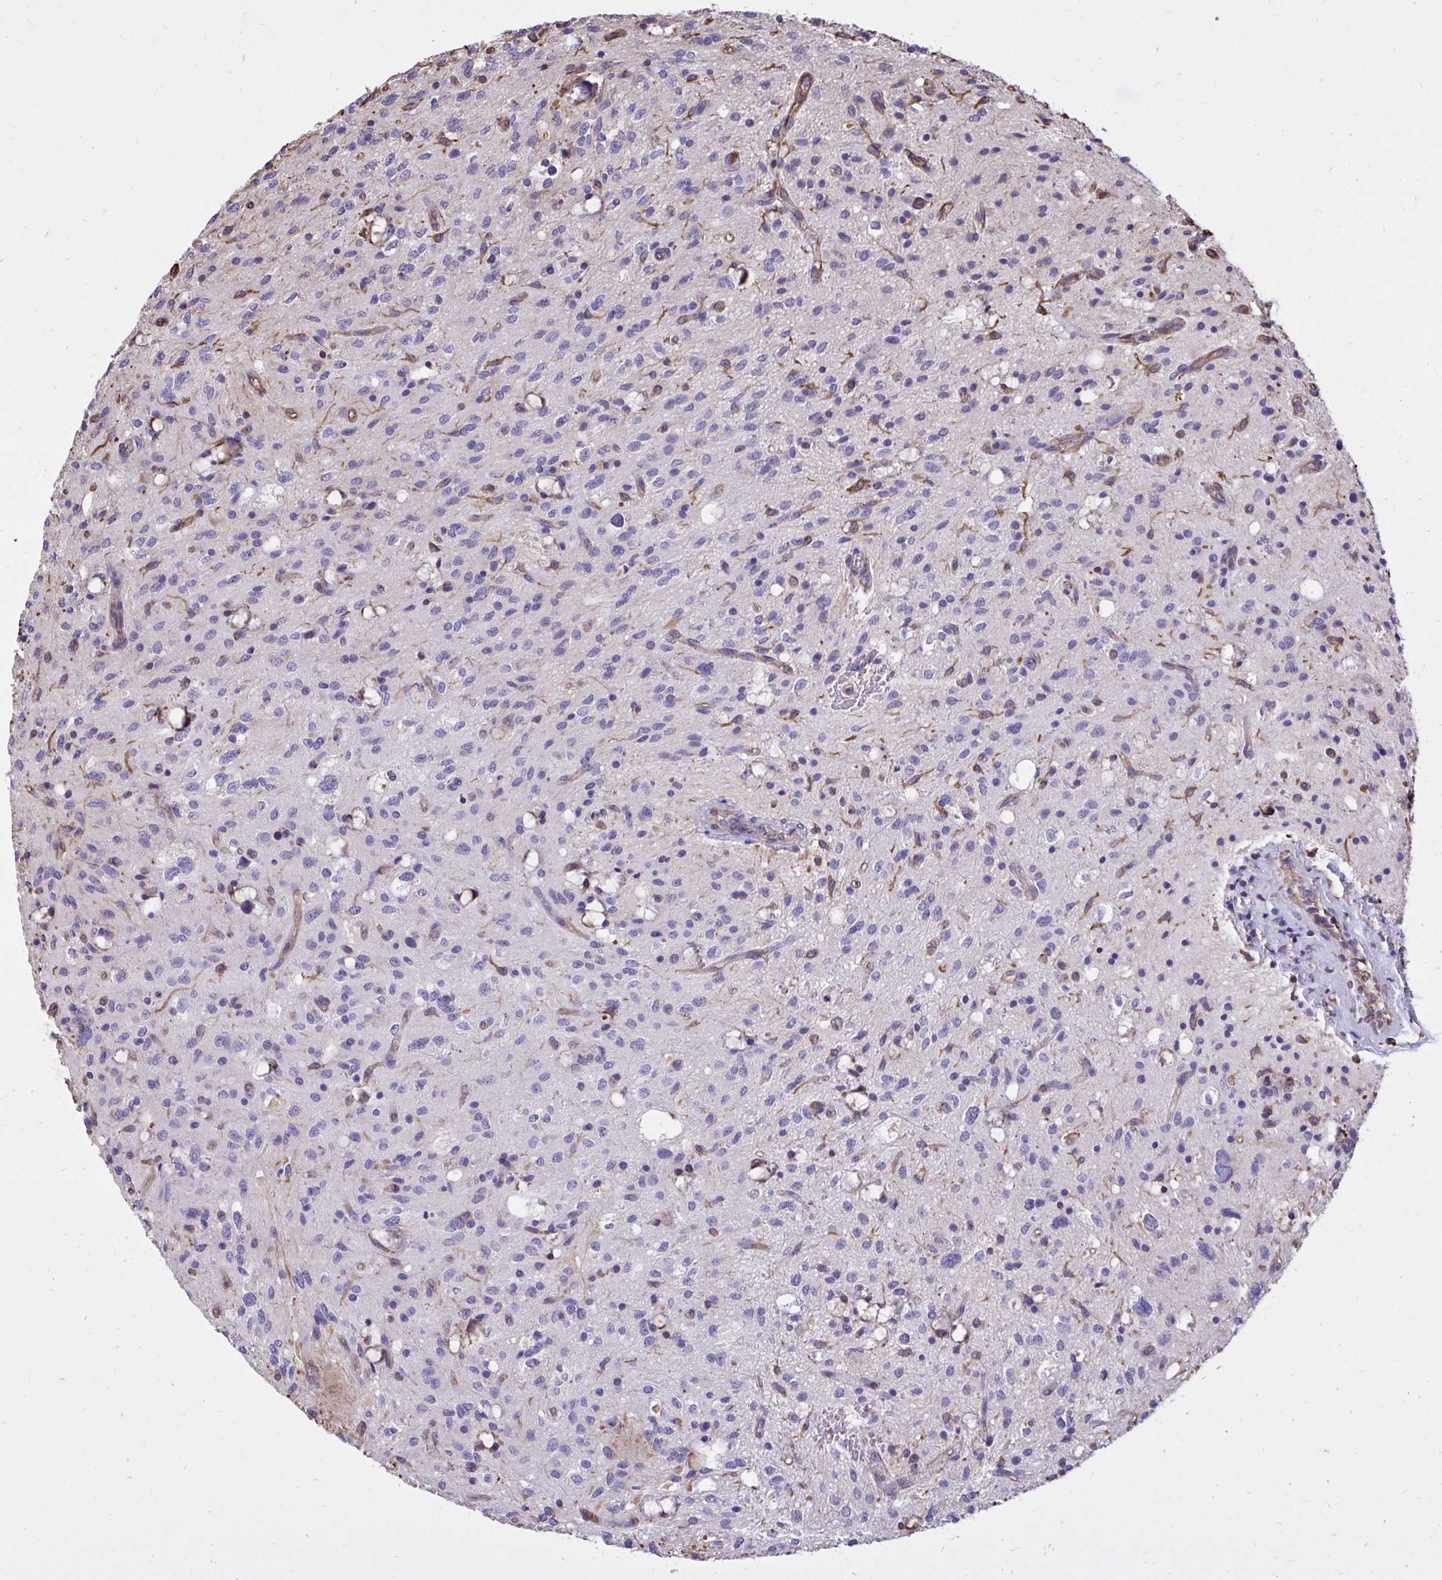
{"staining": {"intensity": "negative", "quantity": "none", "location": "none"}, "tissue": "glioma", "cell_type": "Tumor cells", "image_type": "cancer", "snomed": [{"axis": "morphology", "description": "Glioma, malignant, Low grade"}, {"axis": "topography", "description": "Brain"}], "caption": "Human glioma stained for a protein using IHC demonstrates no positivity in tumor cells.", "gene": "RNF103", "patient": {"sex": "female", "age": 58}}